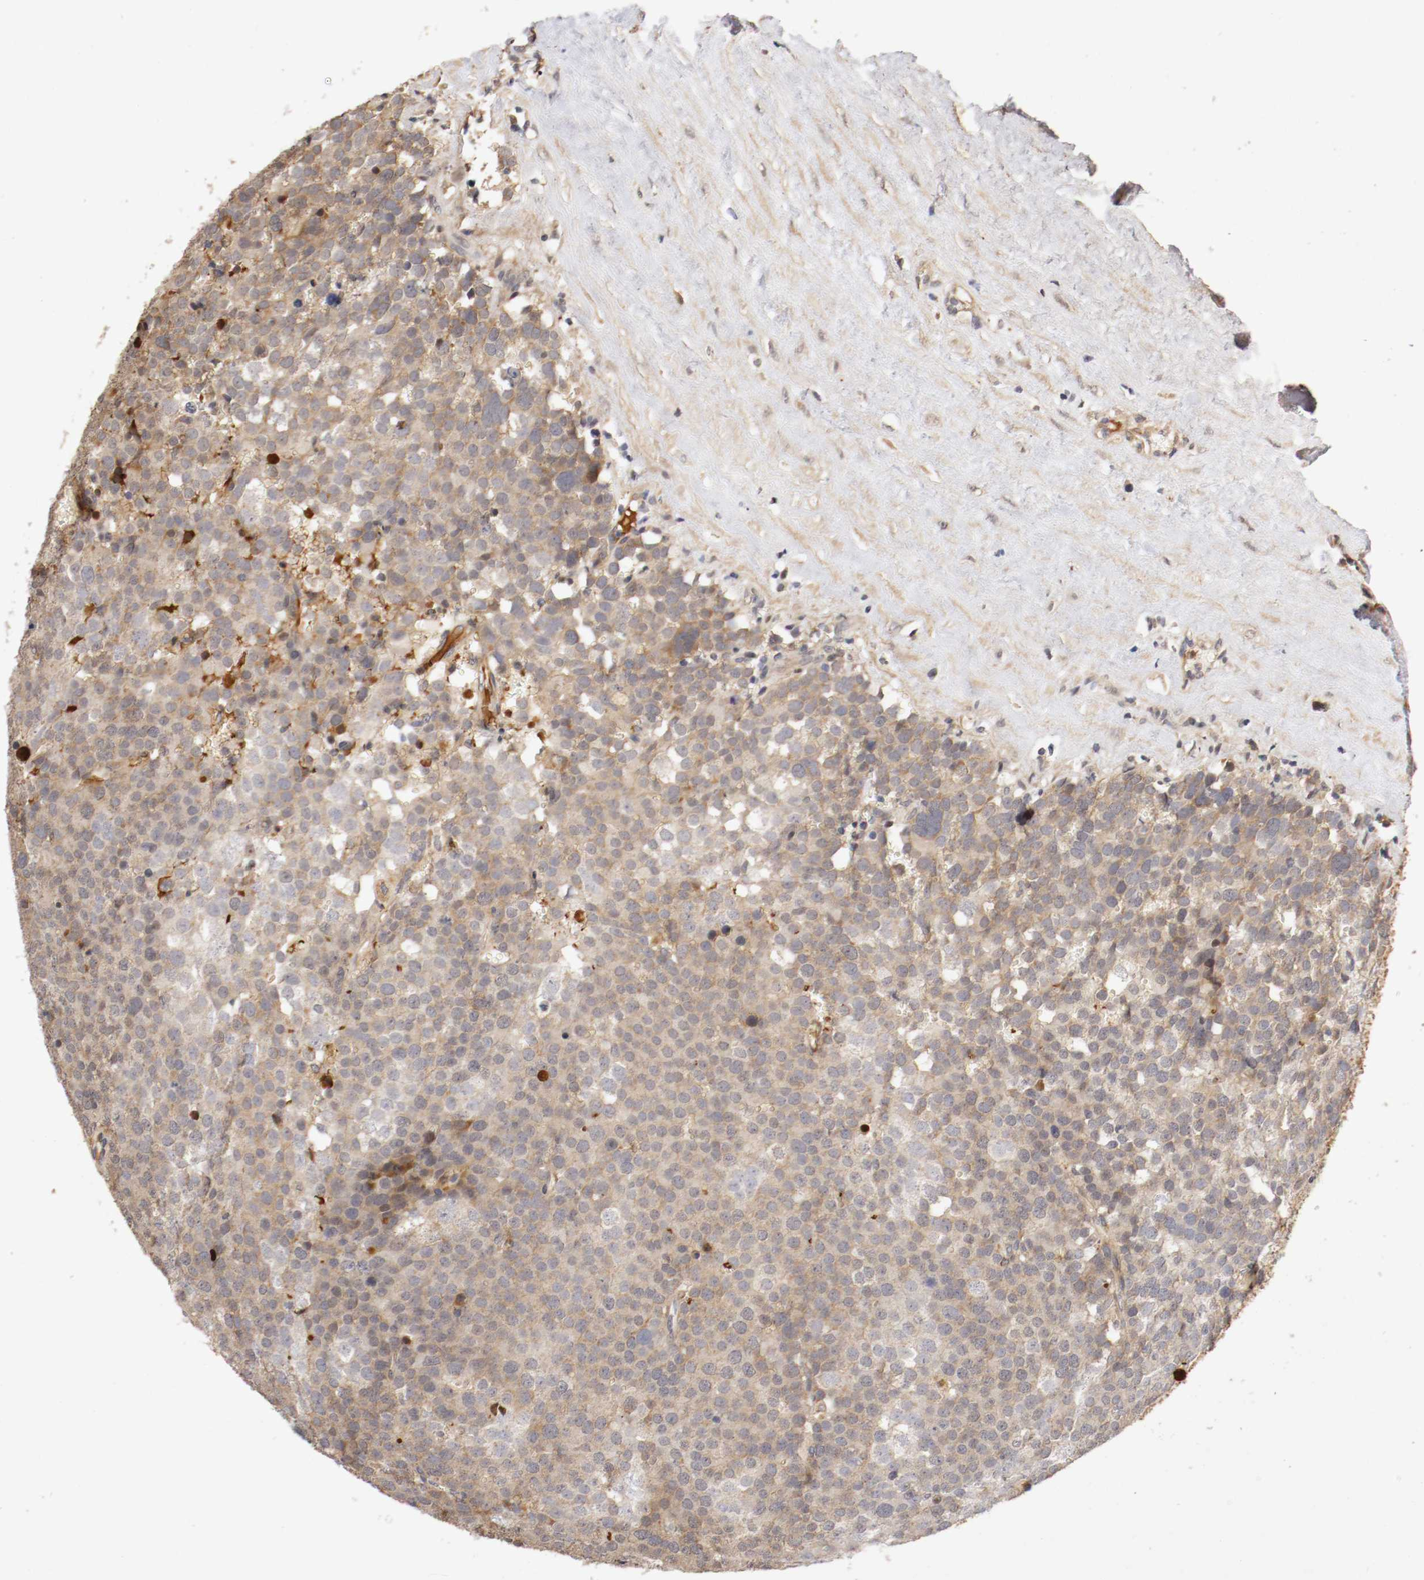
{"staining": {"intensity": "weak", "quantity": ">75%", "location": "cytoplasmic/membranous"}, "tissue": "testis cancer", "cell_type": "Tumor cells", "image_type": "cancer", "snomed": [{"axis": "morphology", "description": "Seminoma, NOS"}, {"axis": "topography", "description": "Testis"}], "caption": "Immunohistochemistry (IHC) (DAB) staining of human testis cancer demonstrates weak cytoplasmic/membranous protein expression in approximately >75% of tumor cells. (DAB (3,3'-diaminobenzidine) = brown stain, brightfield microscopy at high magnification).", "gene": "TNFRSF1B", "patient": {"sex": "male", "age": 71}}